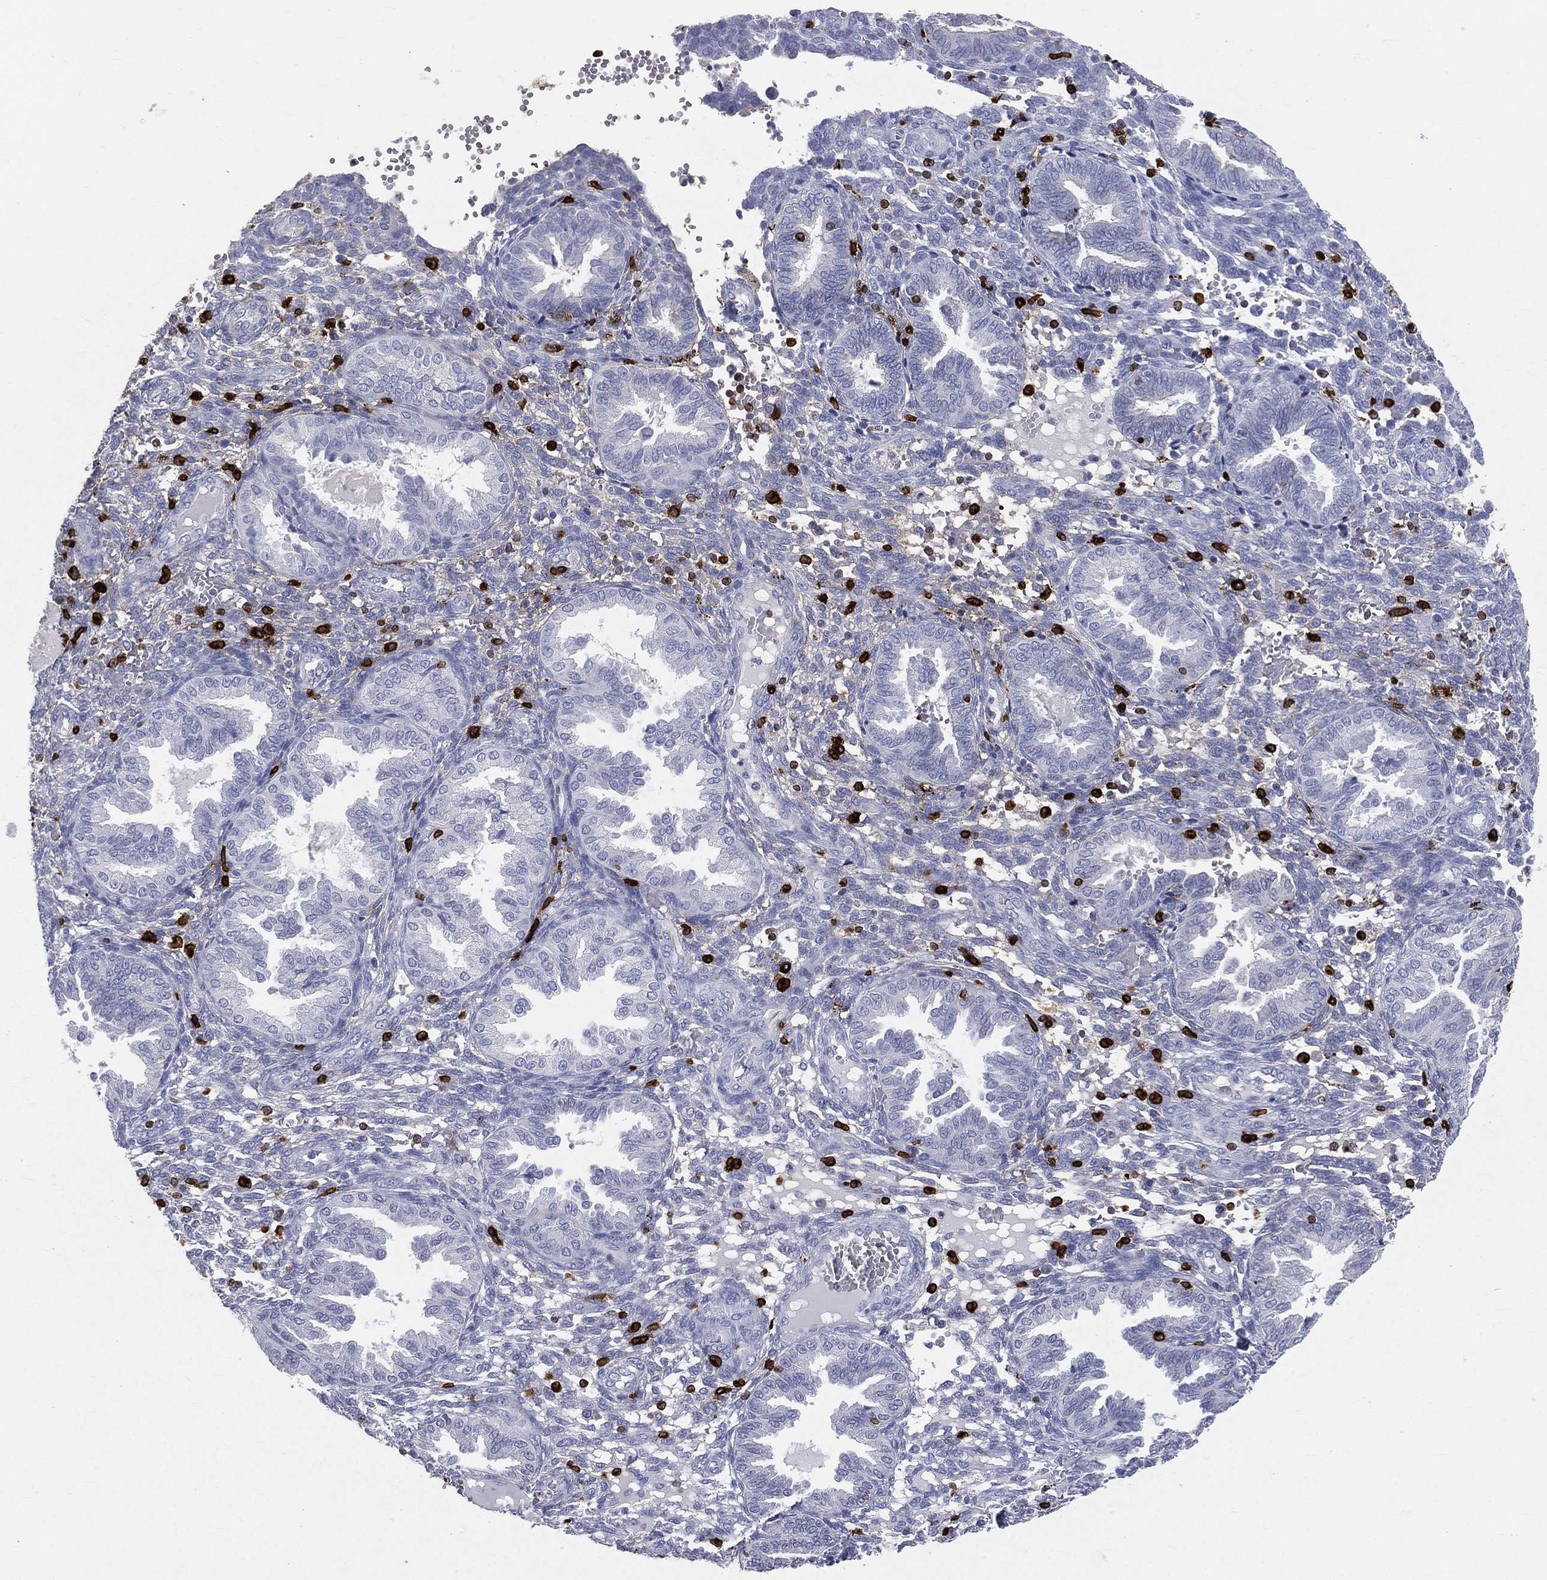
{"staining": {"intensity": "negative", "quantity": "none", "location": "none"}, "tissue": "endometrium", "cell_type": "Cells in endometrial stroma", "image_type": "normal", "snomed": [{"axis": "morphology", "description": "Normal tissue, NOS"}, {"axis": "topography", "description": "Endometrium"}], "caption": "High magnification brightfield microscopy of normal endometrium stained with DAB (brown) and counterstained with hematoxylin (blue): cells in endometrial stroma show no significant positivity.", "gene": "CTSW", "patient": {"sex": "female", "age": 42}}